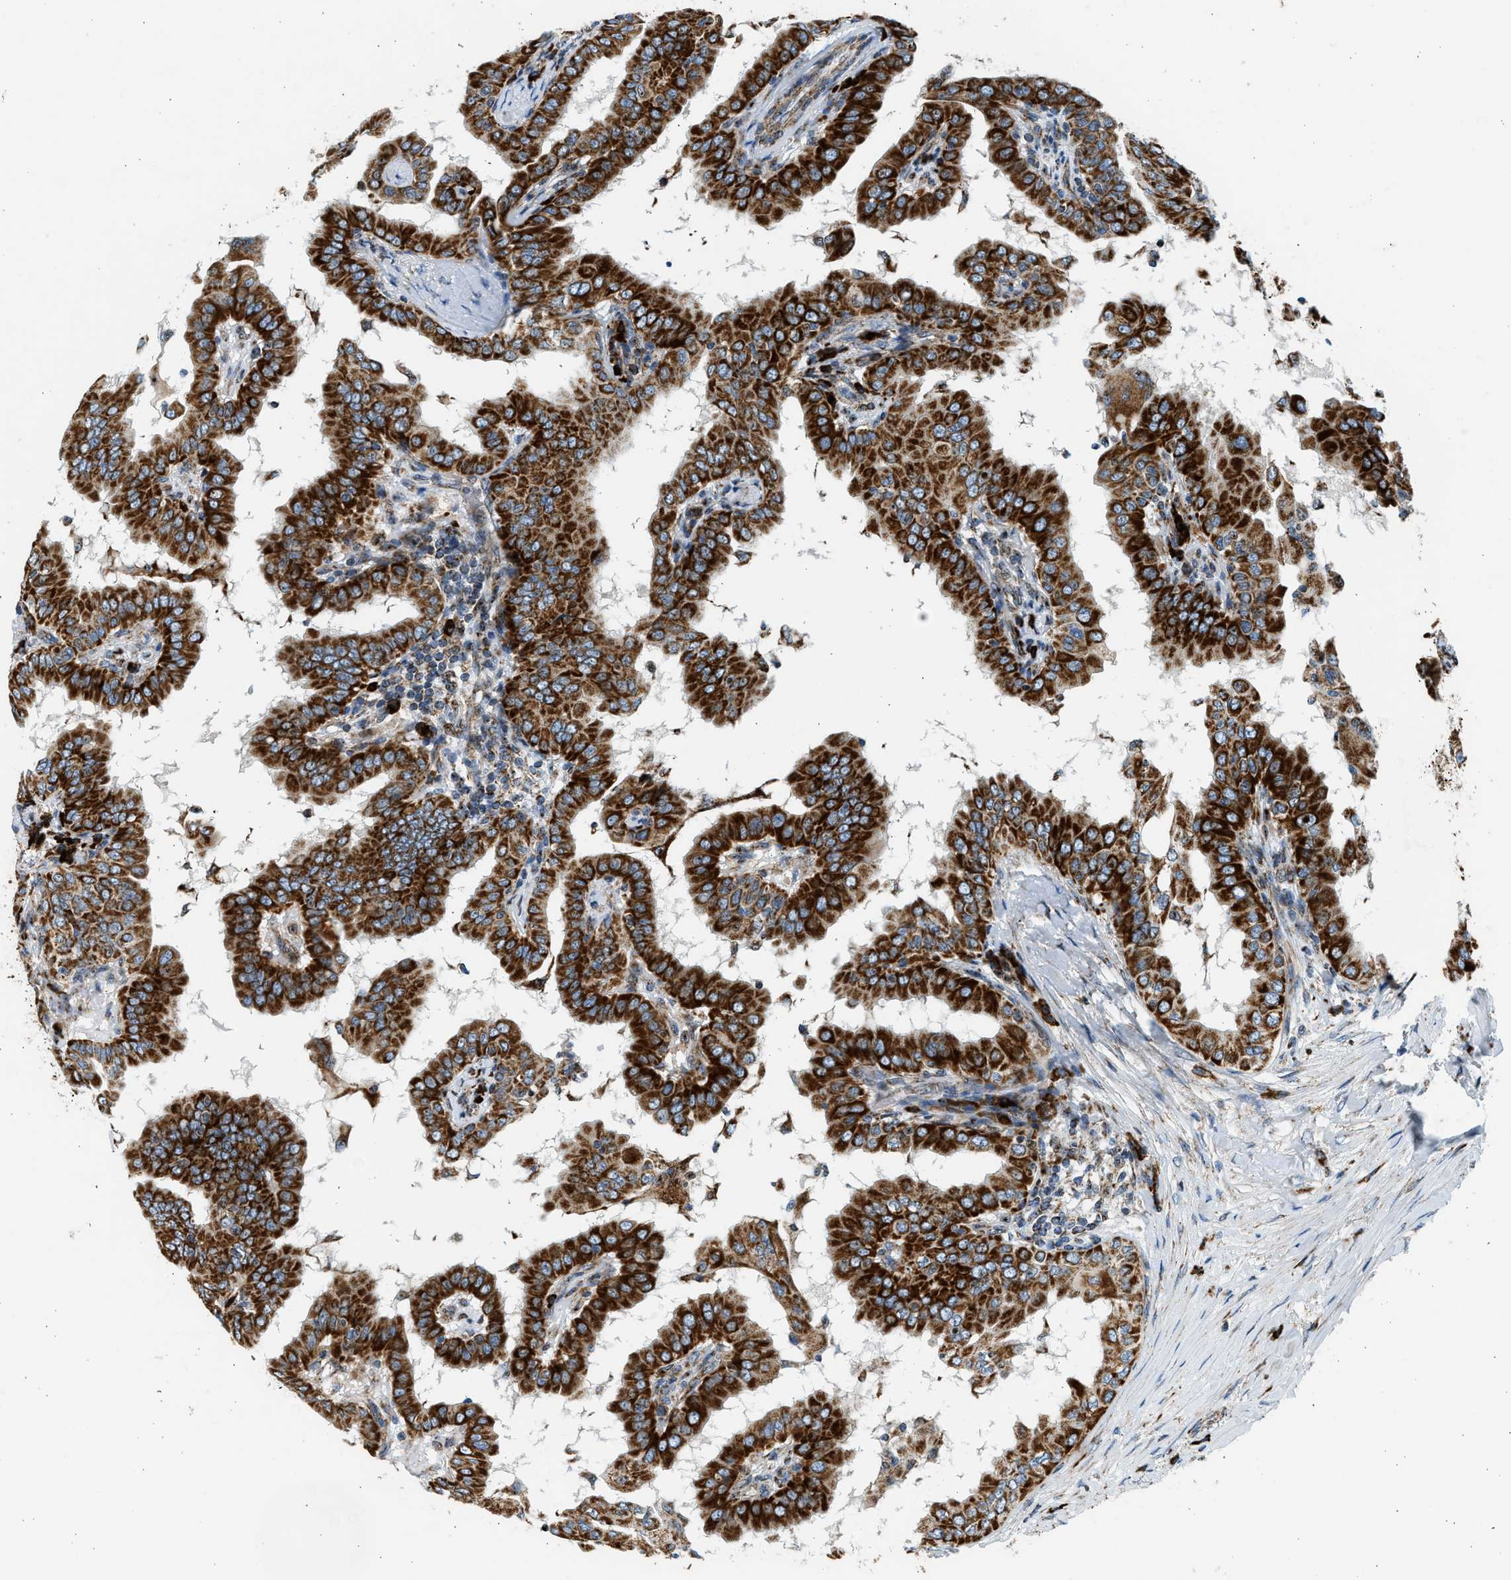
{"staining": {"intensity": "strong", "quantity": ">75%", "location": "cytoplasmic/membranous"}, "tissue": "thyroid cancer", "cell_type": "Tumor cells", "image_type": "cancer", "snomed": [{"axis": "morphology", "description": "Papillary adenocarcinoma, NOS"}, {"axis": "topography", "description": "Thyroid gland"}], "caption": "Strong cytoplasmic/membranous staining is present in about >75% of tumor cells in thyroid cancer. (brown staining indicates protein expression, while blue staining denotes nuclei).", "gene": "KCNMB3", "patient": {"sex": "male", "age": 33}}